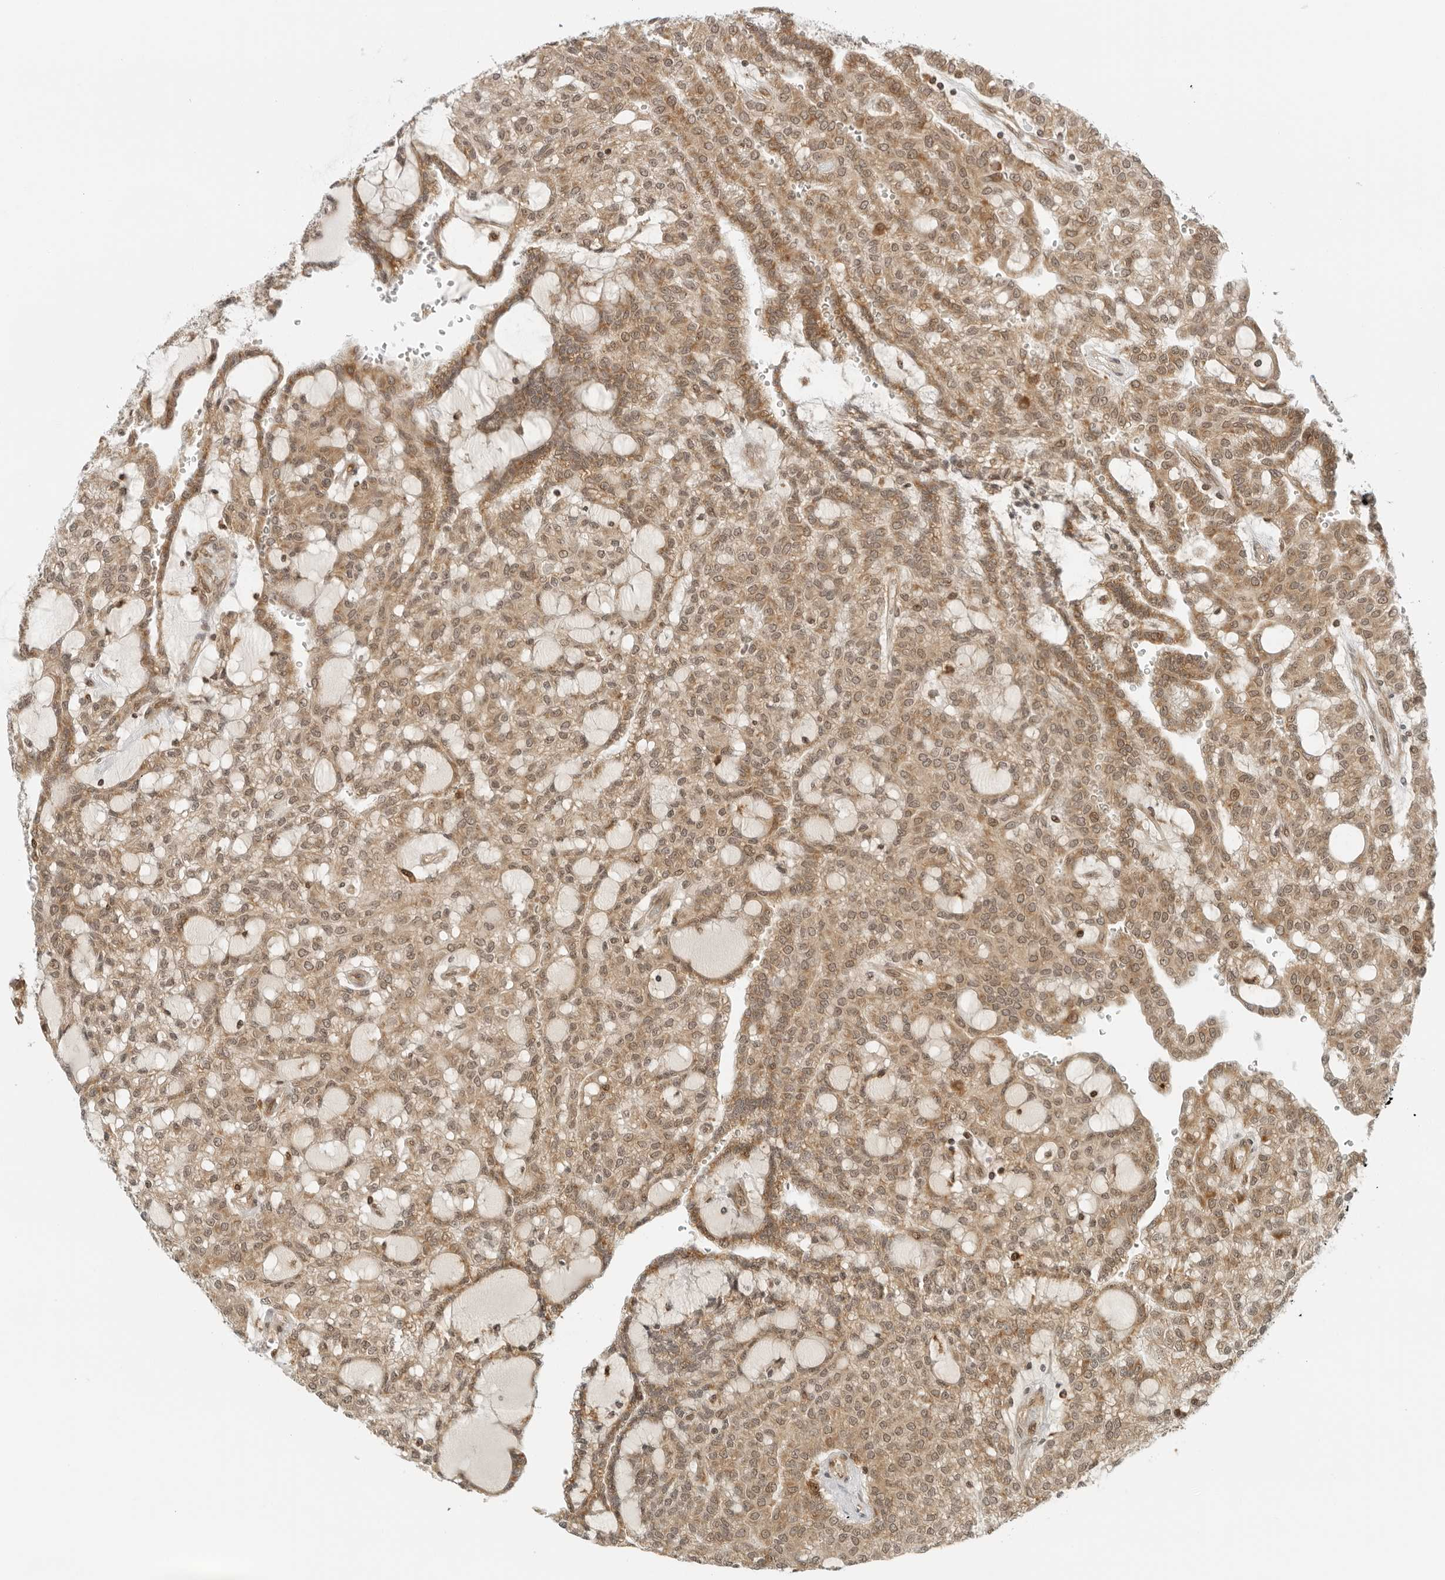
{"staining": {"intensity": "weak", "quantity": ">75%", "location": "cytoplasmic/membranous,nuclear"}, "tissue": "renal cancer", "cell_type": "Tumor cells", "image_type": "cancer", "snomed": [{"axis": "morphology", "description": "Adenocarcinoma, NOS"}, {"axis": "topography", "description": "Kidney"}], "caption": "The micrograph demonstrates immunohistochemical staining of adenocarcinoma (renal). There is weak cytoplasmic/membranous and nuclear staining is identified in about >75% of tumor cells. The staining is performed using DAB (3,3'-diaminobenzidine) brown chromogen to label protein expression. The nuclei are counter-stained blue using hematoxylin.", "gene": "RC3H1", "patient": {"sex": "male", "age": 63}}